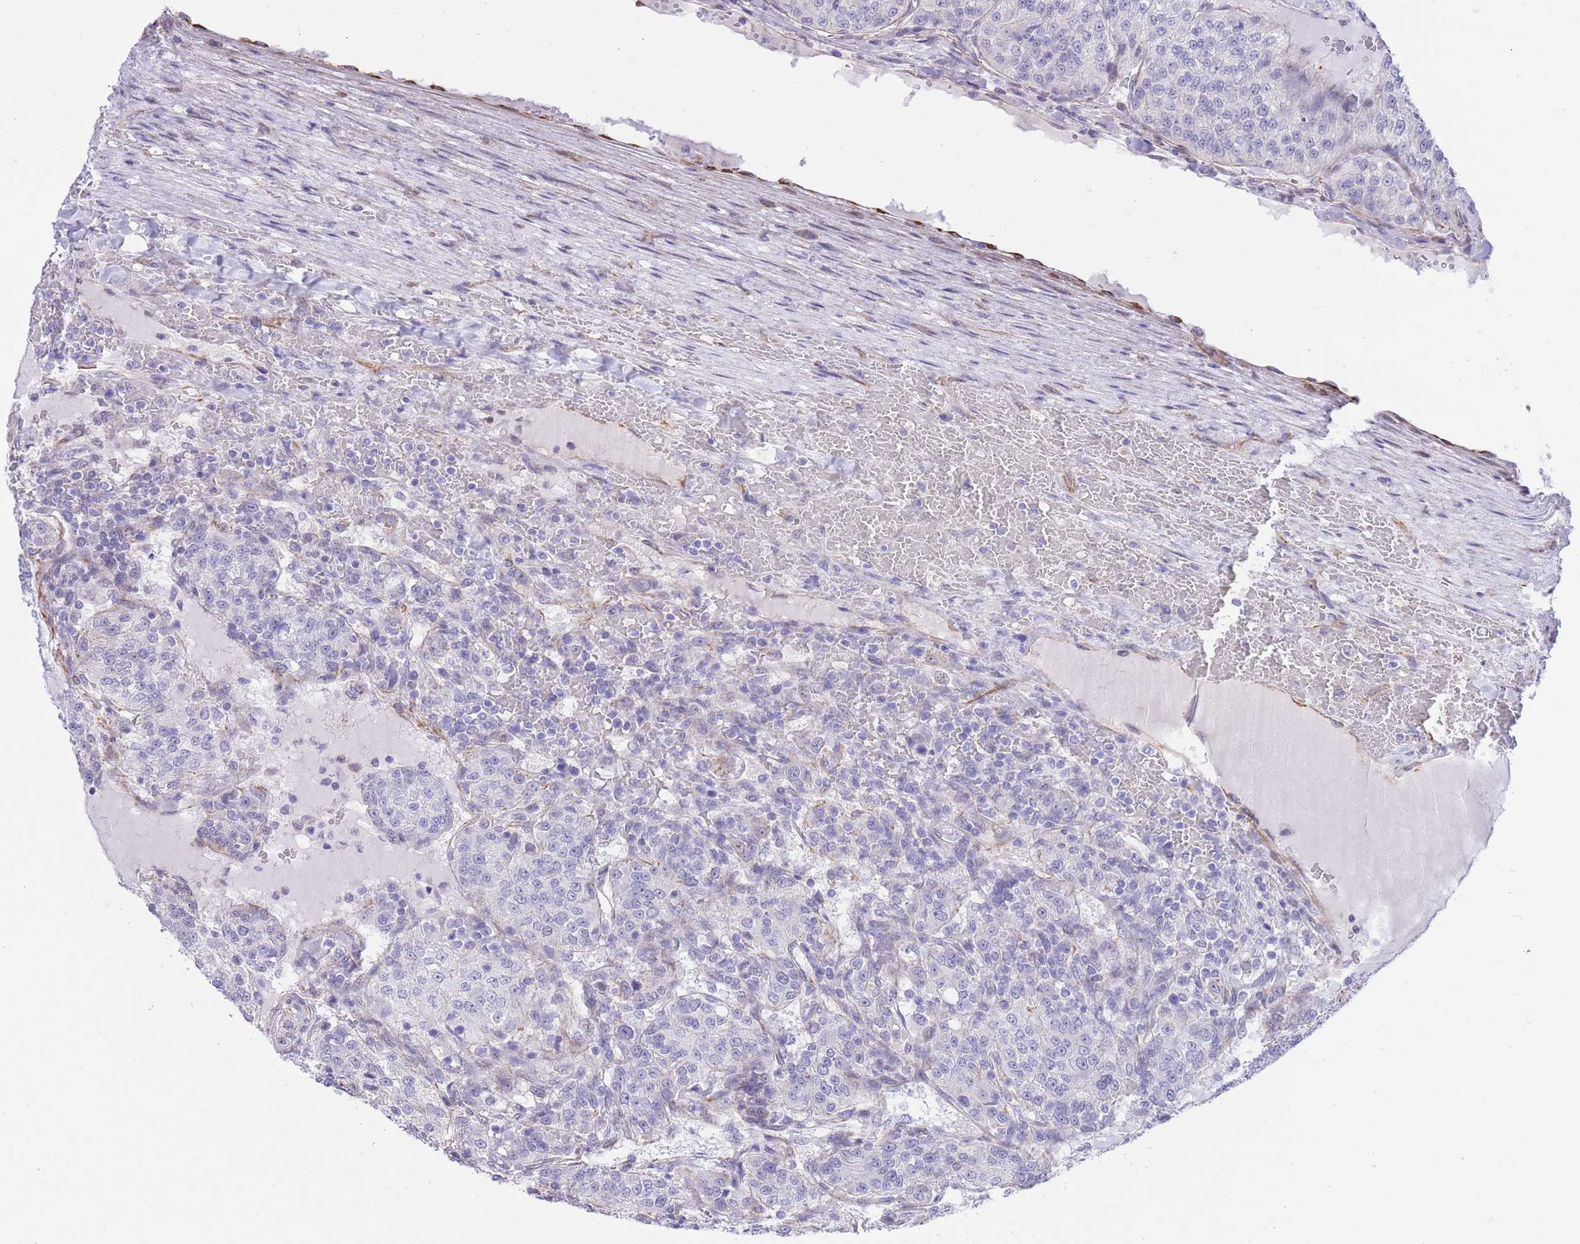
{"staining": {"intensity": "negative", "quantity": "none", "location": "none"}, "tissue": "renal cancer", "cell_type": "Tumor cells", "image_type": "cancer", "snomed": [{"axis": "morphology", "description": "Adenocarcinoma, NOS"}, {"axis": "topography", "description": "Kidney"}], "caption": "IHC of renal cancer reveals no positivity in tumor cells. (DAB IHC, high magnification).", "gene": "PSG8", "patient": {"sex": "female", "age": 63}}